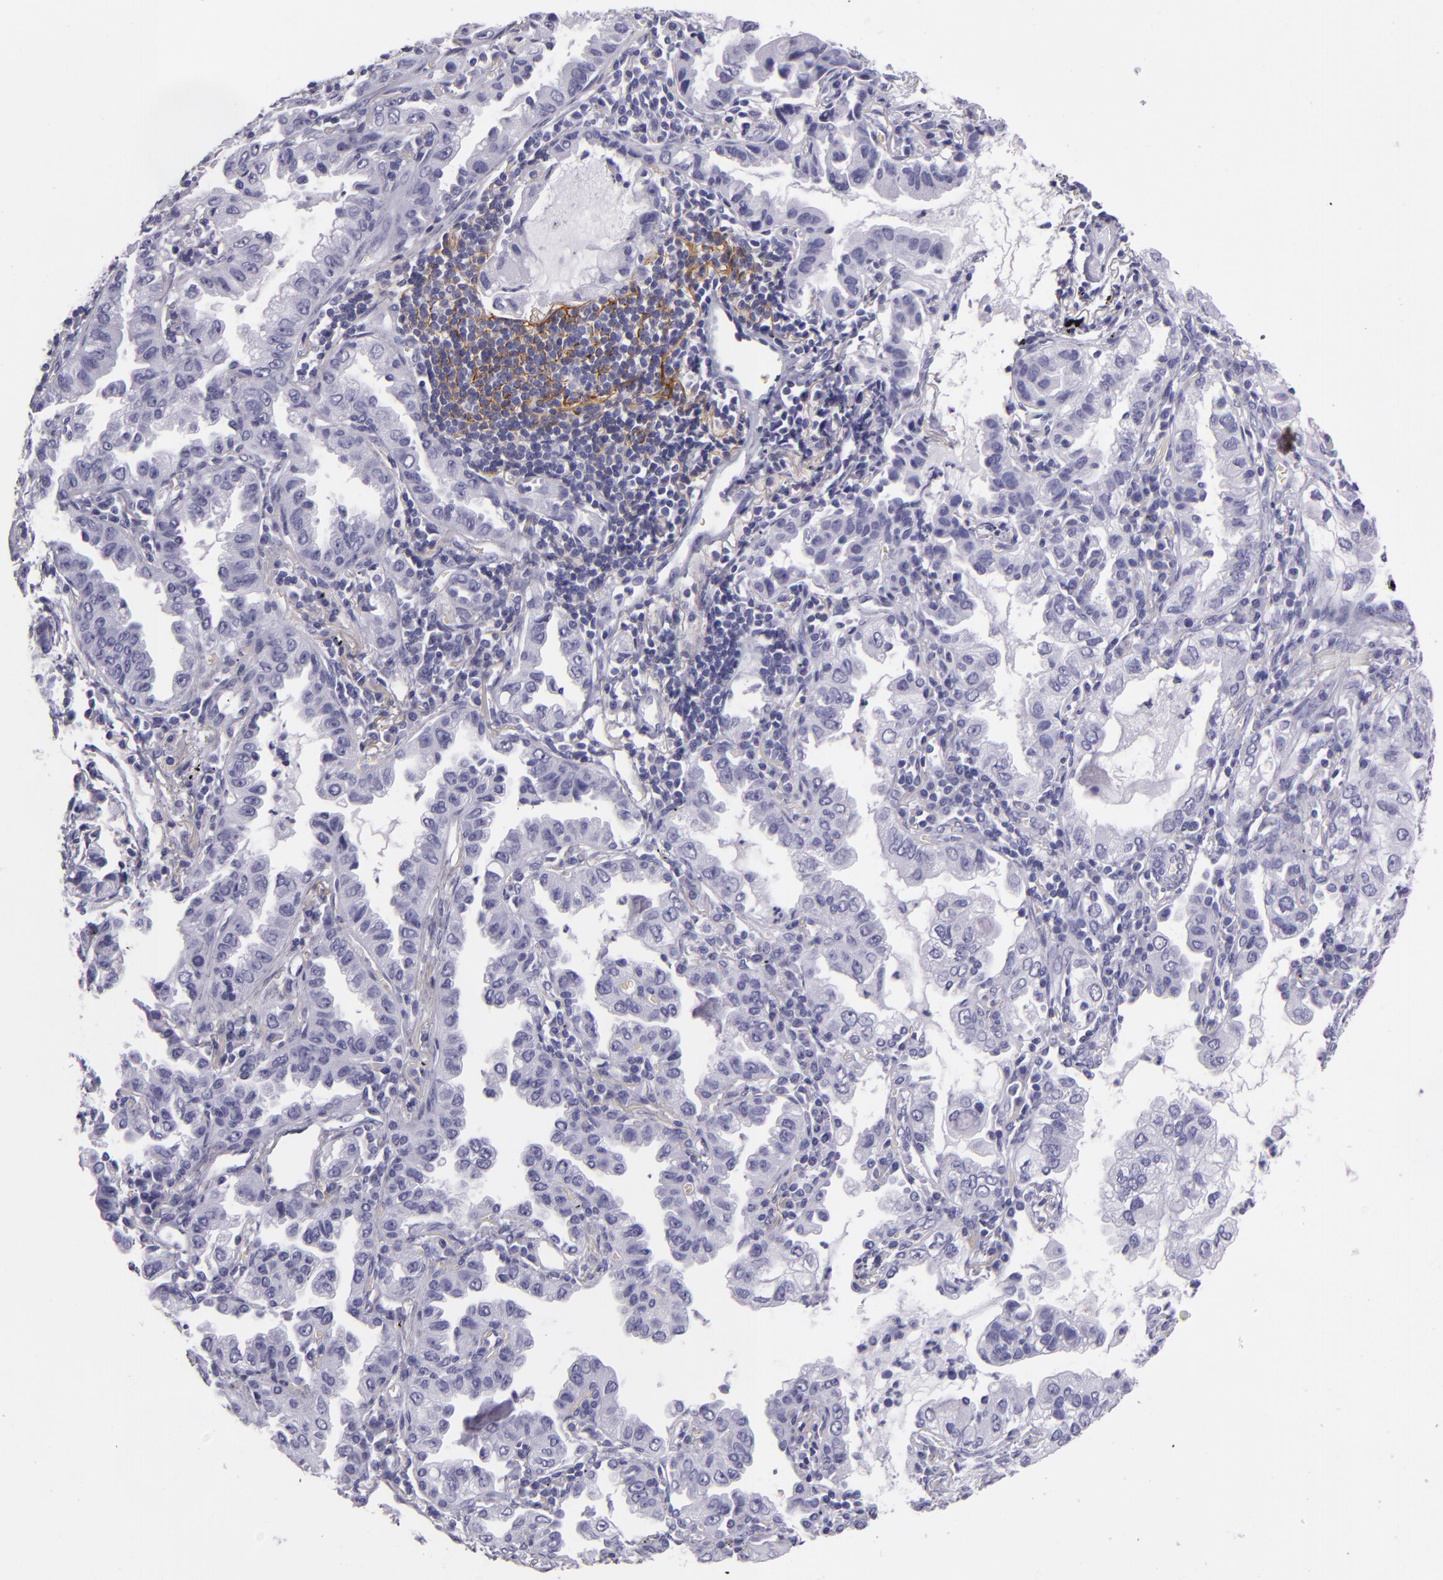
{"staining": {"intensity": "negative", "quantity": "none", "location": "none"}, "tissue": "lung cancer", "cell_type": "Tumor cells", "image_type": "cancer", "snomed": [{"axis": "morphology", "description": "Adenocarcinoma, NOS"}, {"axis": "topography", "description": "Lung"}], "caption": "Protein analysis of lung cancer (adenocarcinoma) displays no significant positivity in tumor cells. (DAB (3,3'-diaminobenzidine) IHC visualized using brightfield microscopy, high magnification).", "gene": "CR2", "patient": {"sex": "female", "age": 50}}